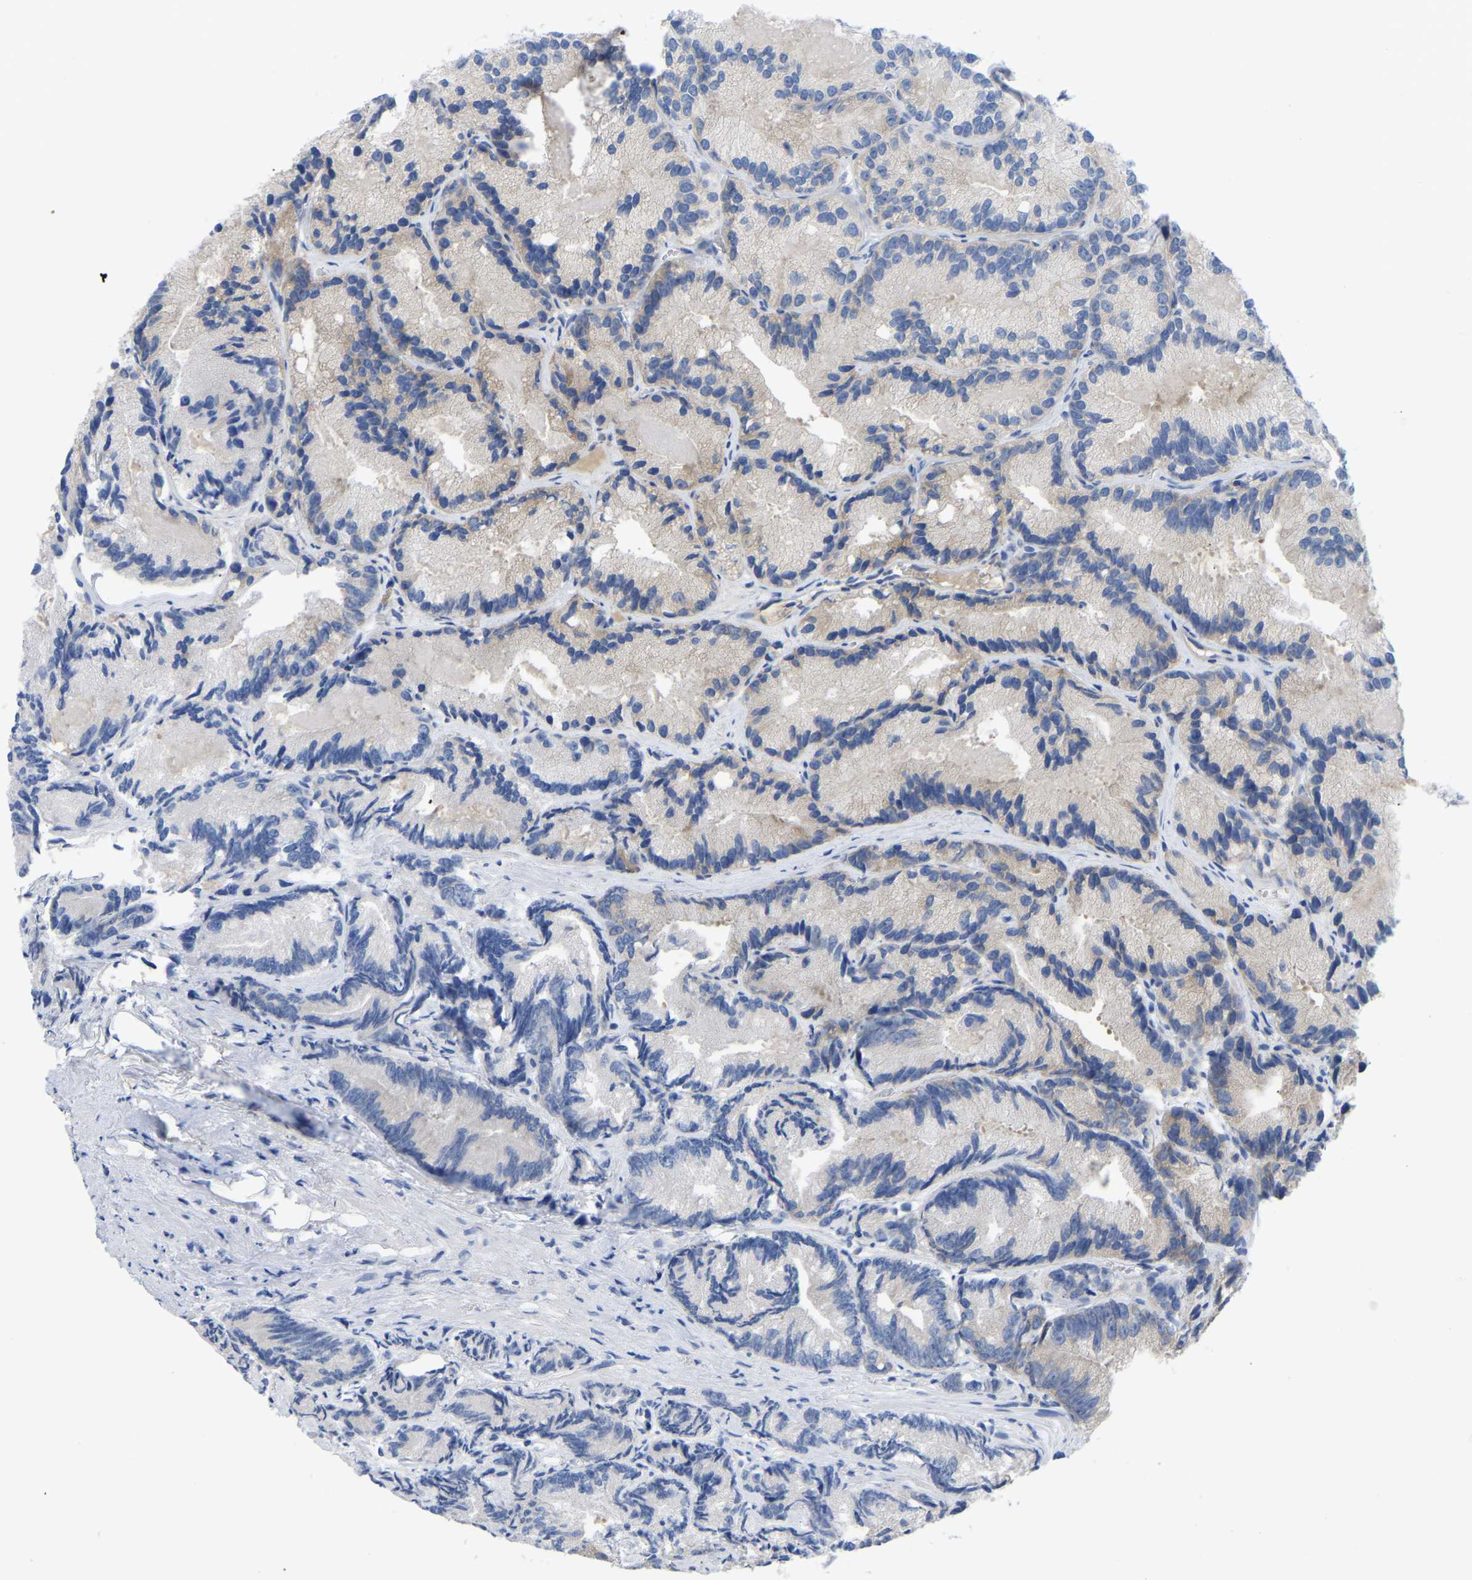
{"staining": {"intensity": "weak", "quantity": "<25%", "location": "cytoplasmic/membranous"}, "tissue": "prostate cancer", "cell_type": "Tumor cells", "image_type": "cancer", "snomed": [{"axis": "morphology", "description": "Adenocarcinoma, Low grade"}, {"axis": "topography", "description": "Prostate"}], "caption": "An immunohistochemistry photomicrograph of prostate adenocarcinoma (low-grade) is shown. There is no staining in tumor cells of prostate adenocarcinoma (low-grade).", "gene": "ABCA10", "patient": {"sex": "male", "age": 89}}